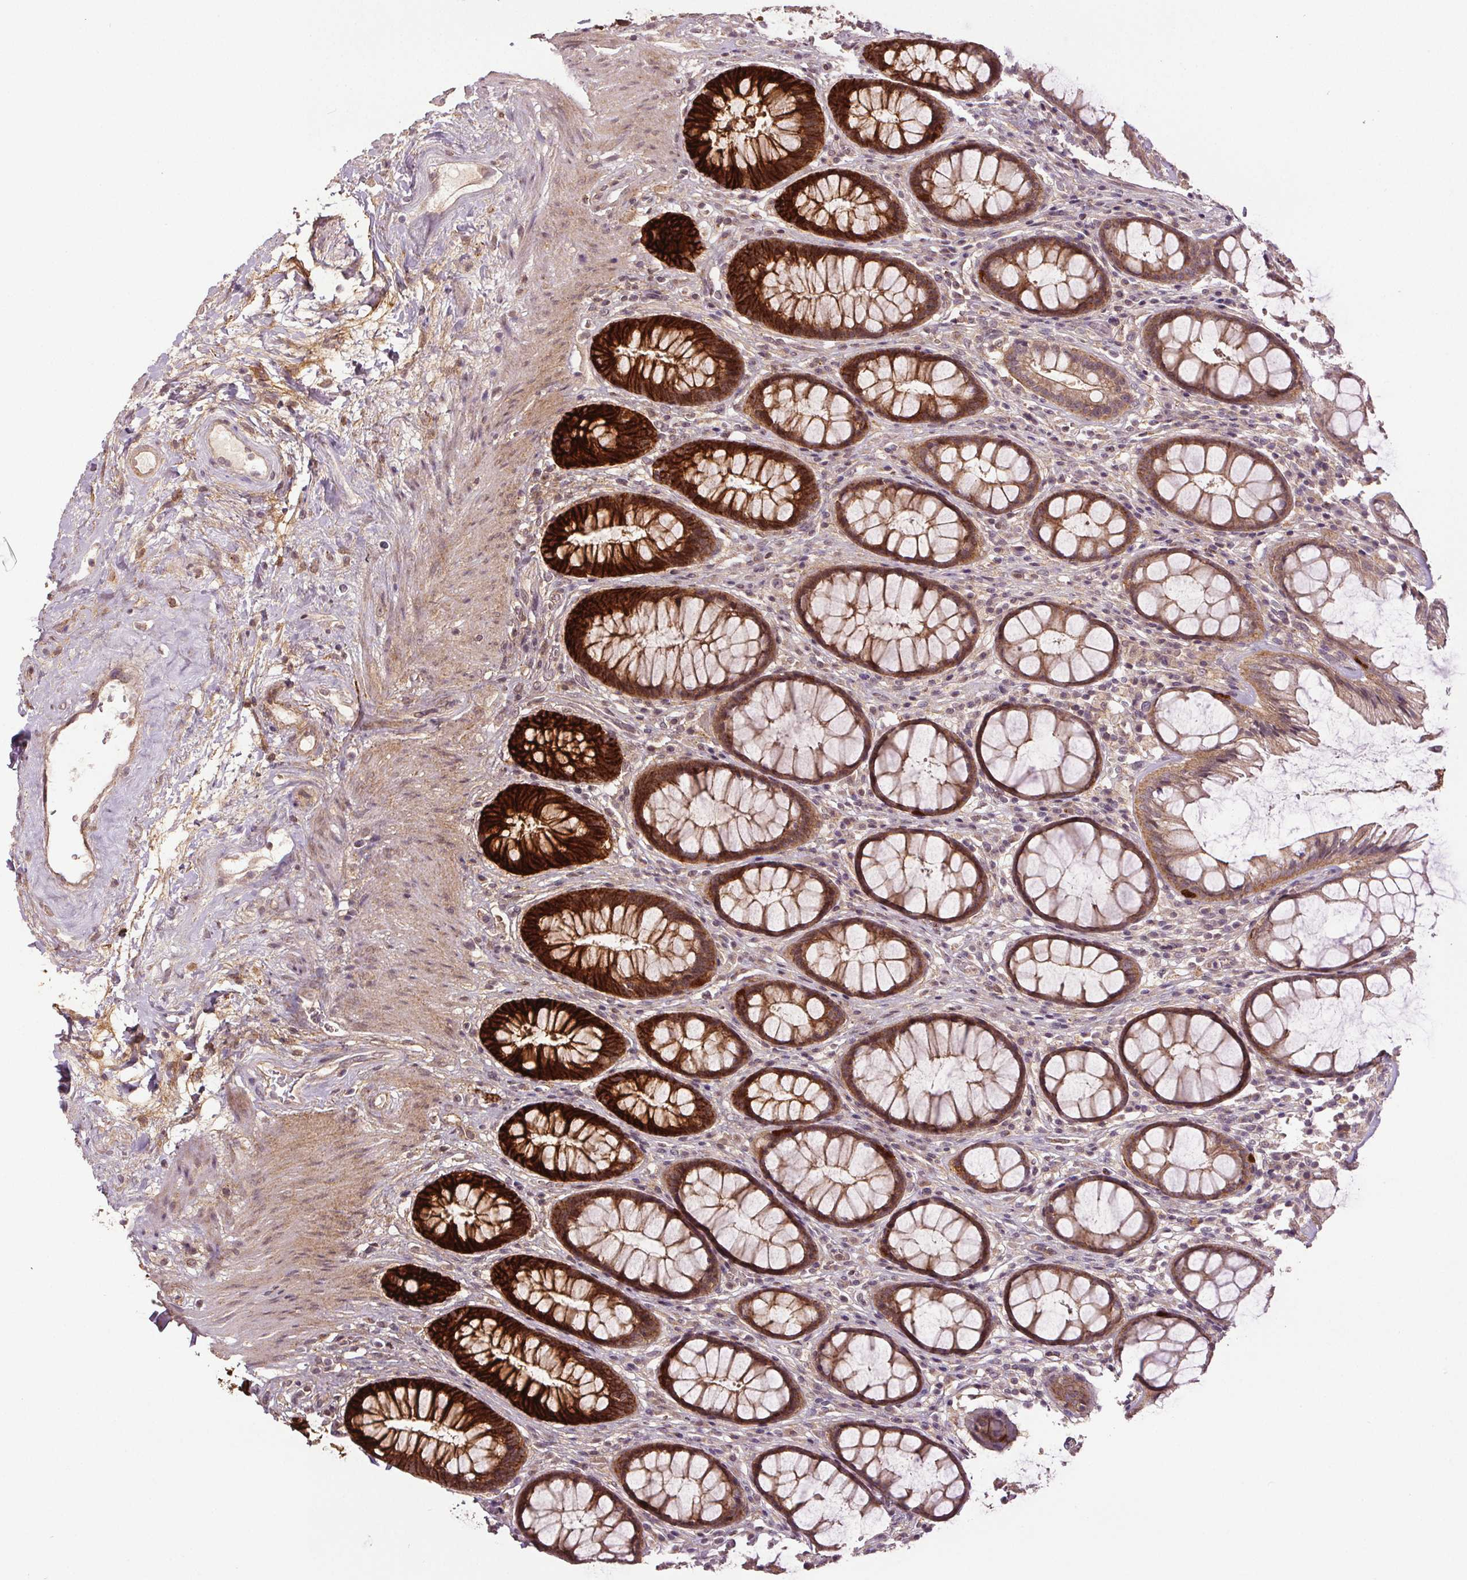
{"staining": {"intensity": "strong", "quantity": "25%-75%", "location": "cytoplasmic/membranous"}, "tissue": "rectum", "cell_type": "Glandular cells", "image_type": "normal", "snomed": [{"axis": "morphology", "description": "Normal tissue, NOS"}, {"axis": "topography", "description": "Rectum"}], "caption": "Protein analysis of normal rectum reveals strong cytoplasmic/membranous expression in about 25%-75% of glandular cells.", "gene": "EPHB3", "patient": {"sex": "male", "age": 72}}